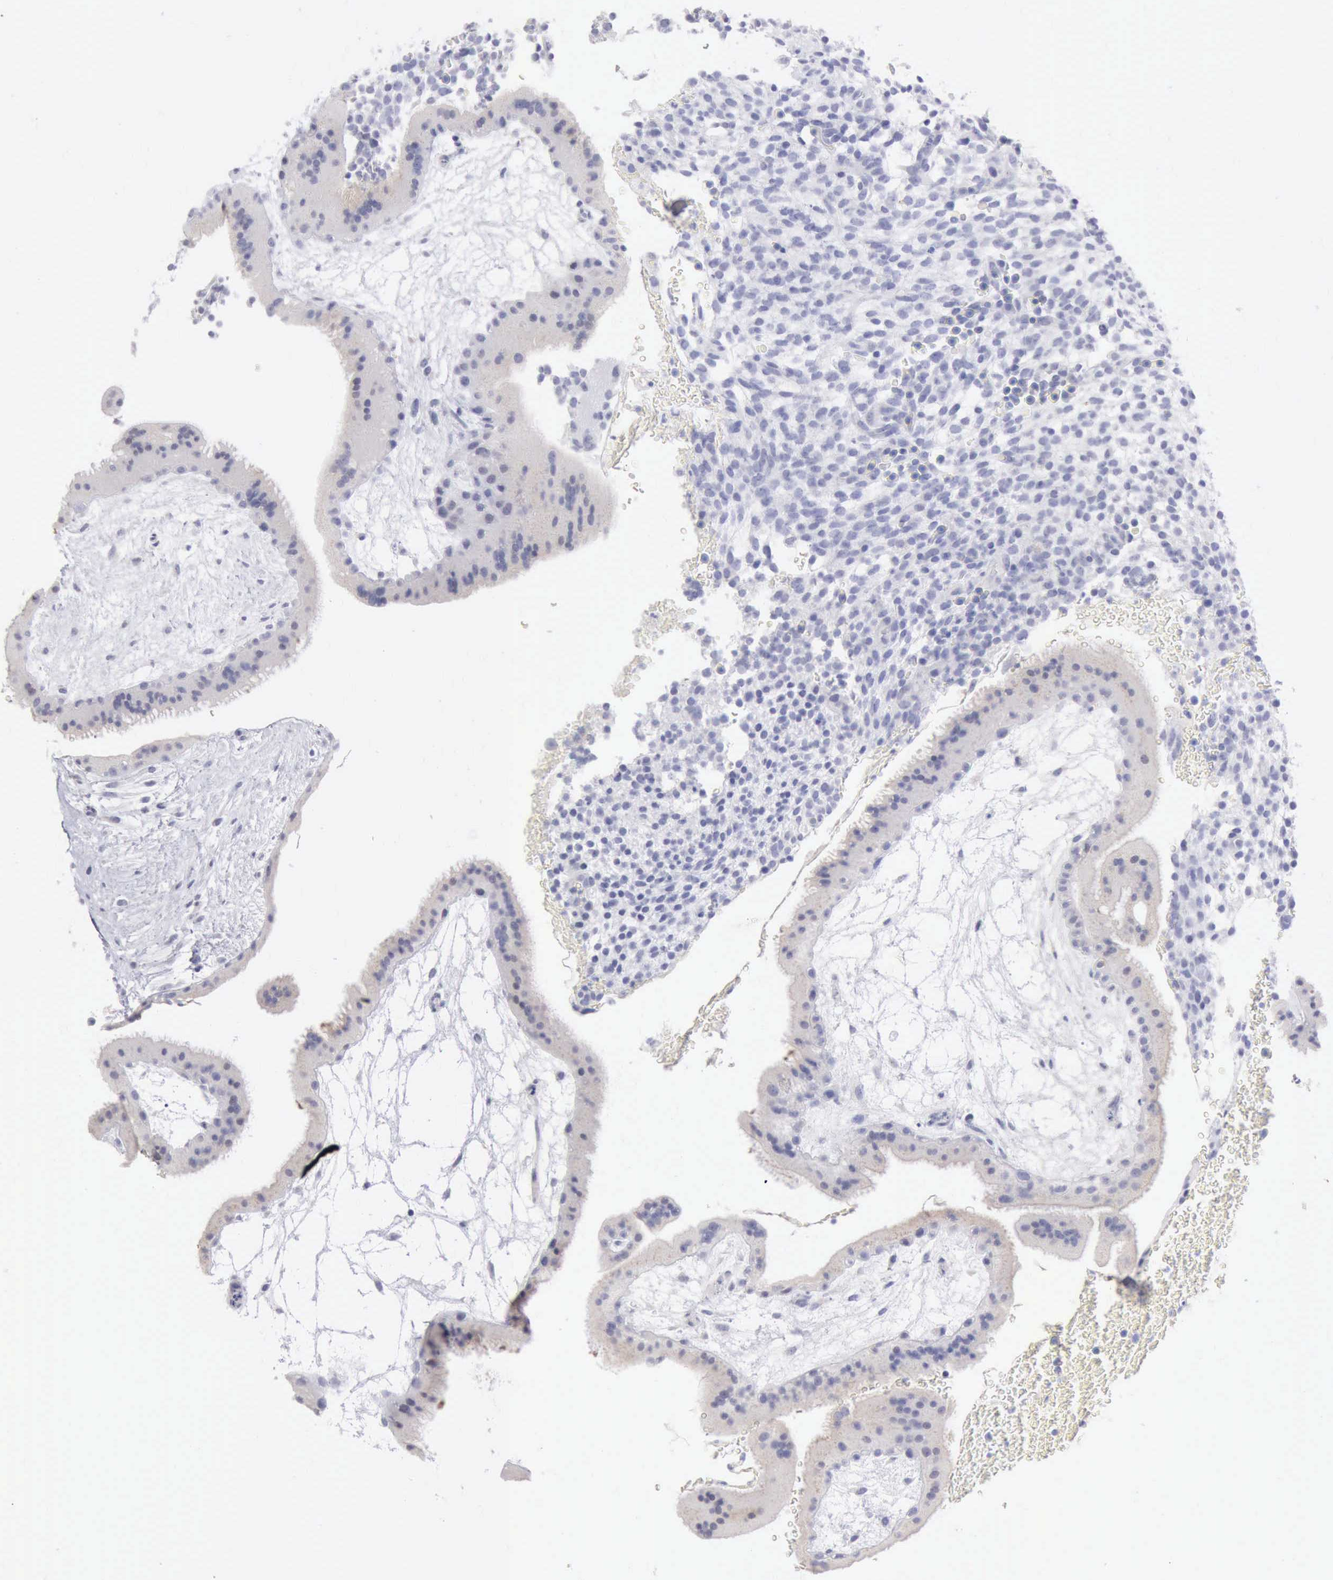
{"staining": {"intensity": "negative", "quantity": "none", "location": "none"}, "tissue": "placenta", "cell_type": "Decidual cells", "image_type": "normal", "snomed": [{"axis": "morphology", "description": "Normal tissue, NOS"}, {"axis": "topography", "description": "Placenta"}], "caption": "Decidual cells show no significant staining in benign placenta. Nuclei are stained in blue.", "gene": "ANGEL1", "patient": {"sex": "female", "age": 19}}